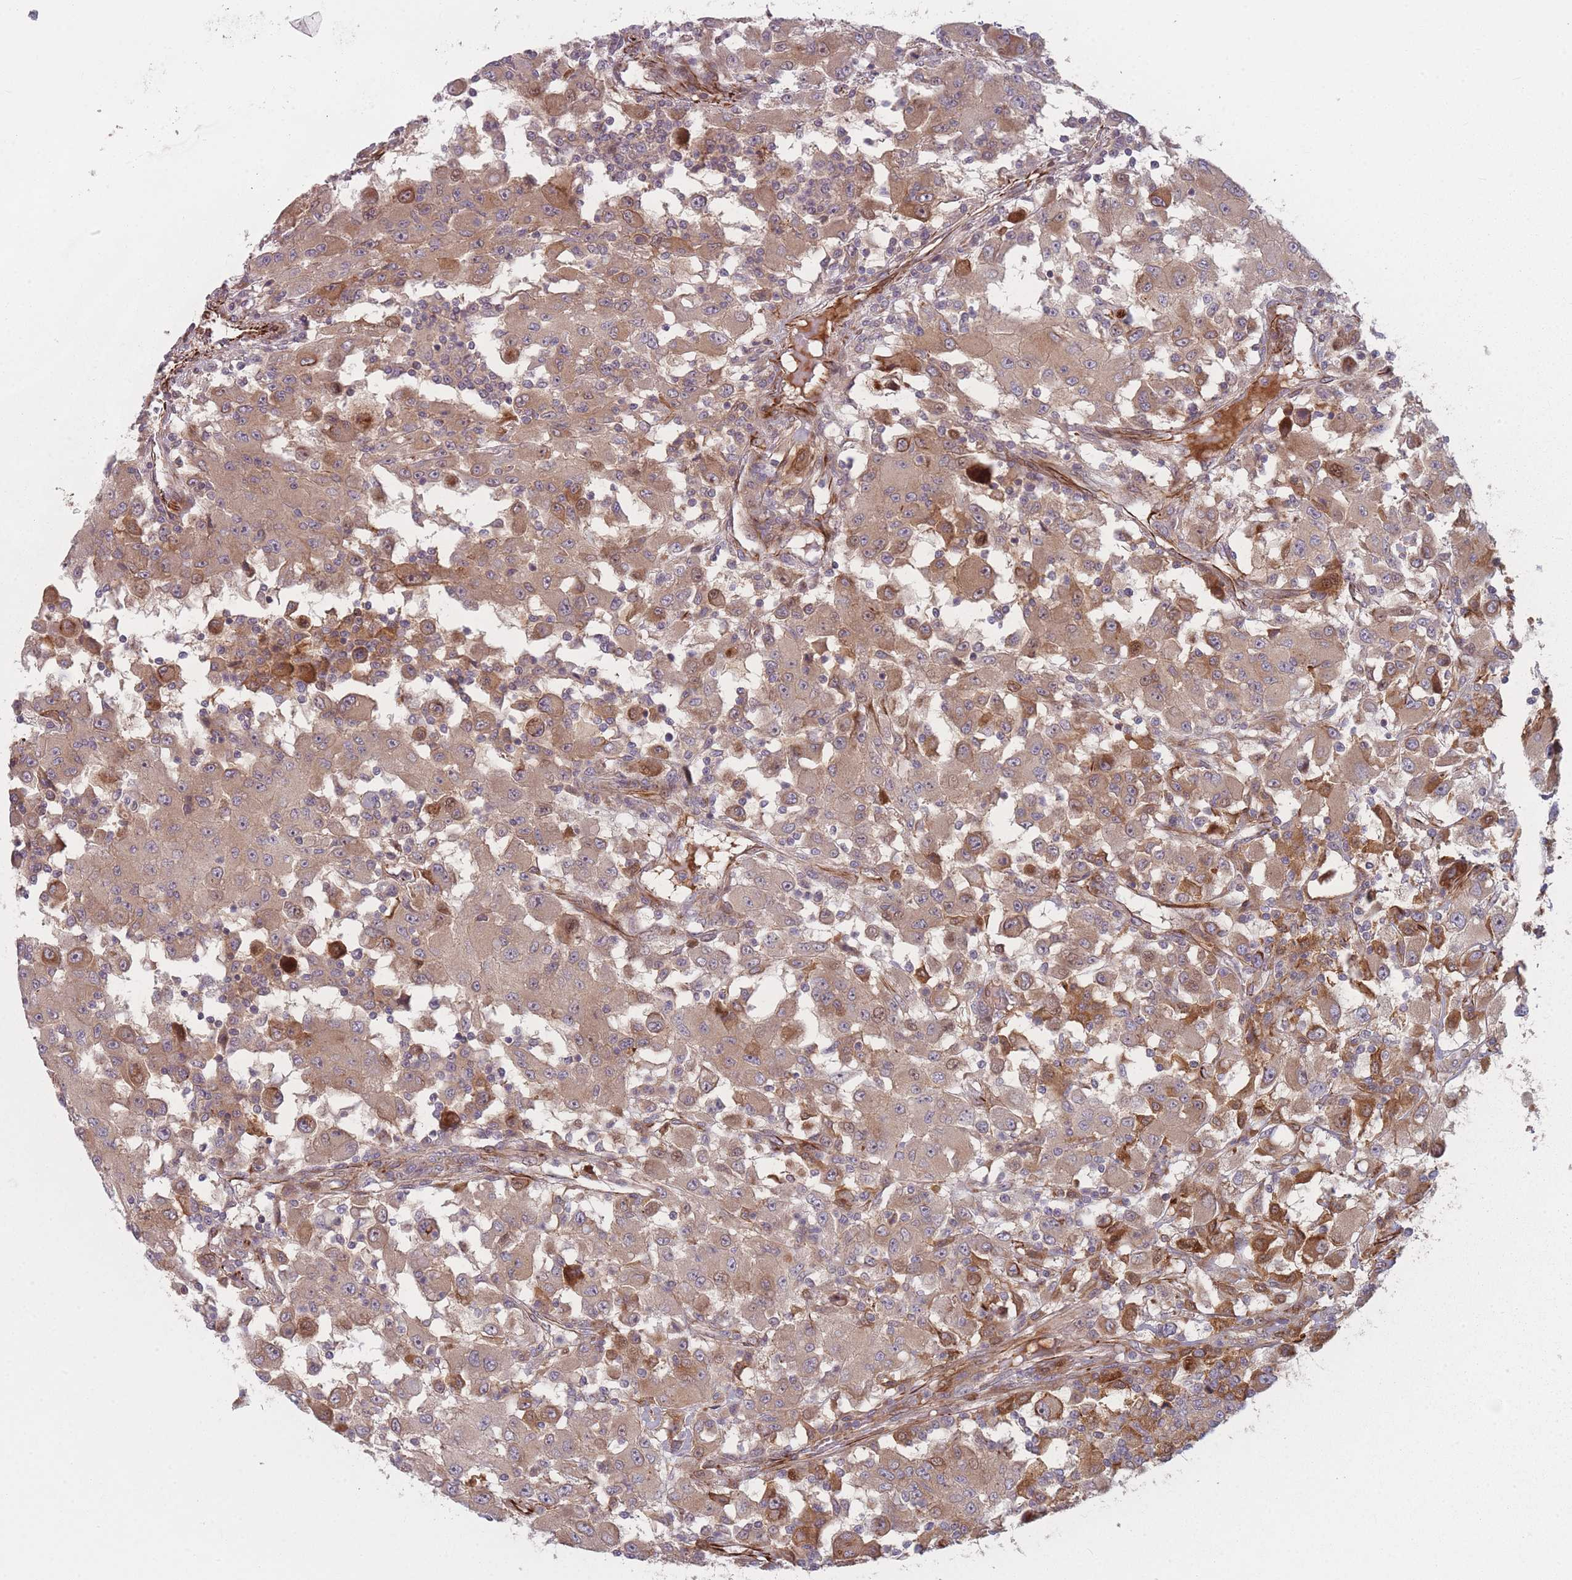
{"staining": {"intensity": "weak", "quantity": "25%-75%", "location": "cytoplasmic/membranous"}, "tissue": "renal cancer", "cell_type": "Tumor cells", "image_type": "cancer", "snomed": [{"axis": "morphology", "description": "Adenocarcinoma, NOS"}, {"axis": "topography", "description": "Kidney"}], "caption": "This is a micrograph of IHC staining of adenocarcinoma (renal), which shows weak staining in the cytoplasmic/membranous of tumor cells.", "gene": "EEF1AKMT2", "patient": {"sex": "female", "age": 67}}